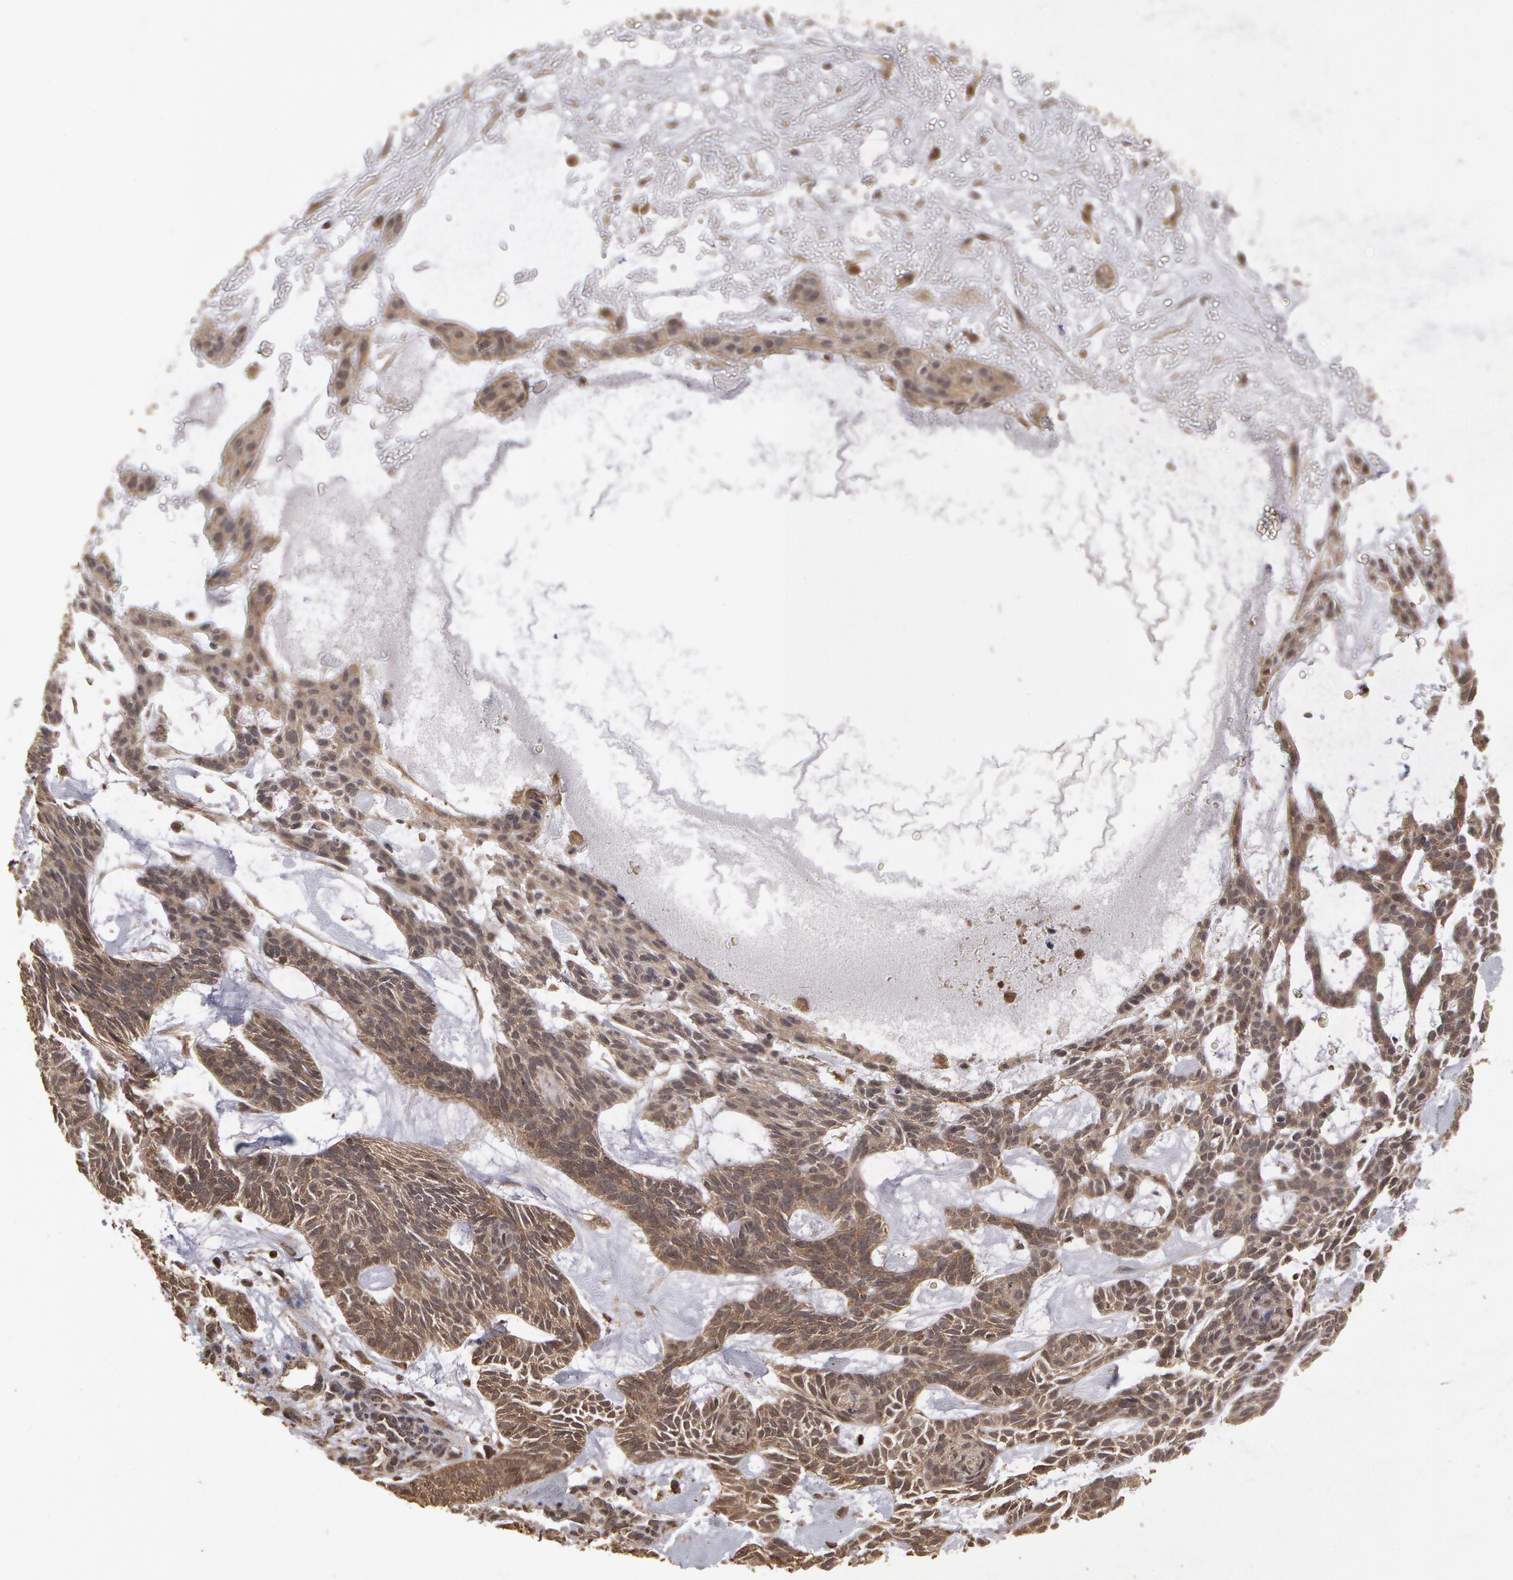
{"staining": {"intensity": "weak", "quantity": ">75%", "location": "cytoplasmic/membranous"}, "tissue": "skin cancer", "cell_type": "Tumor cells", "image_type": "cancer", "snomed": [{"axis": "morphology", "description": "Basal cell carcinoma"}, {"axis": "topography", "description": "Skin"}], "caption": "Skin basal cell carcinoma was stained to show a protein in brown. There is low levels of weak cytoplasmic/membranous staining in about >75% of tumor cells.", "gene": "CALR", "patient": {"sex": "male", "age": 75}}